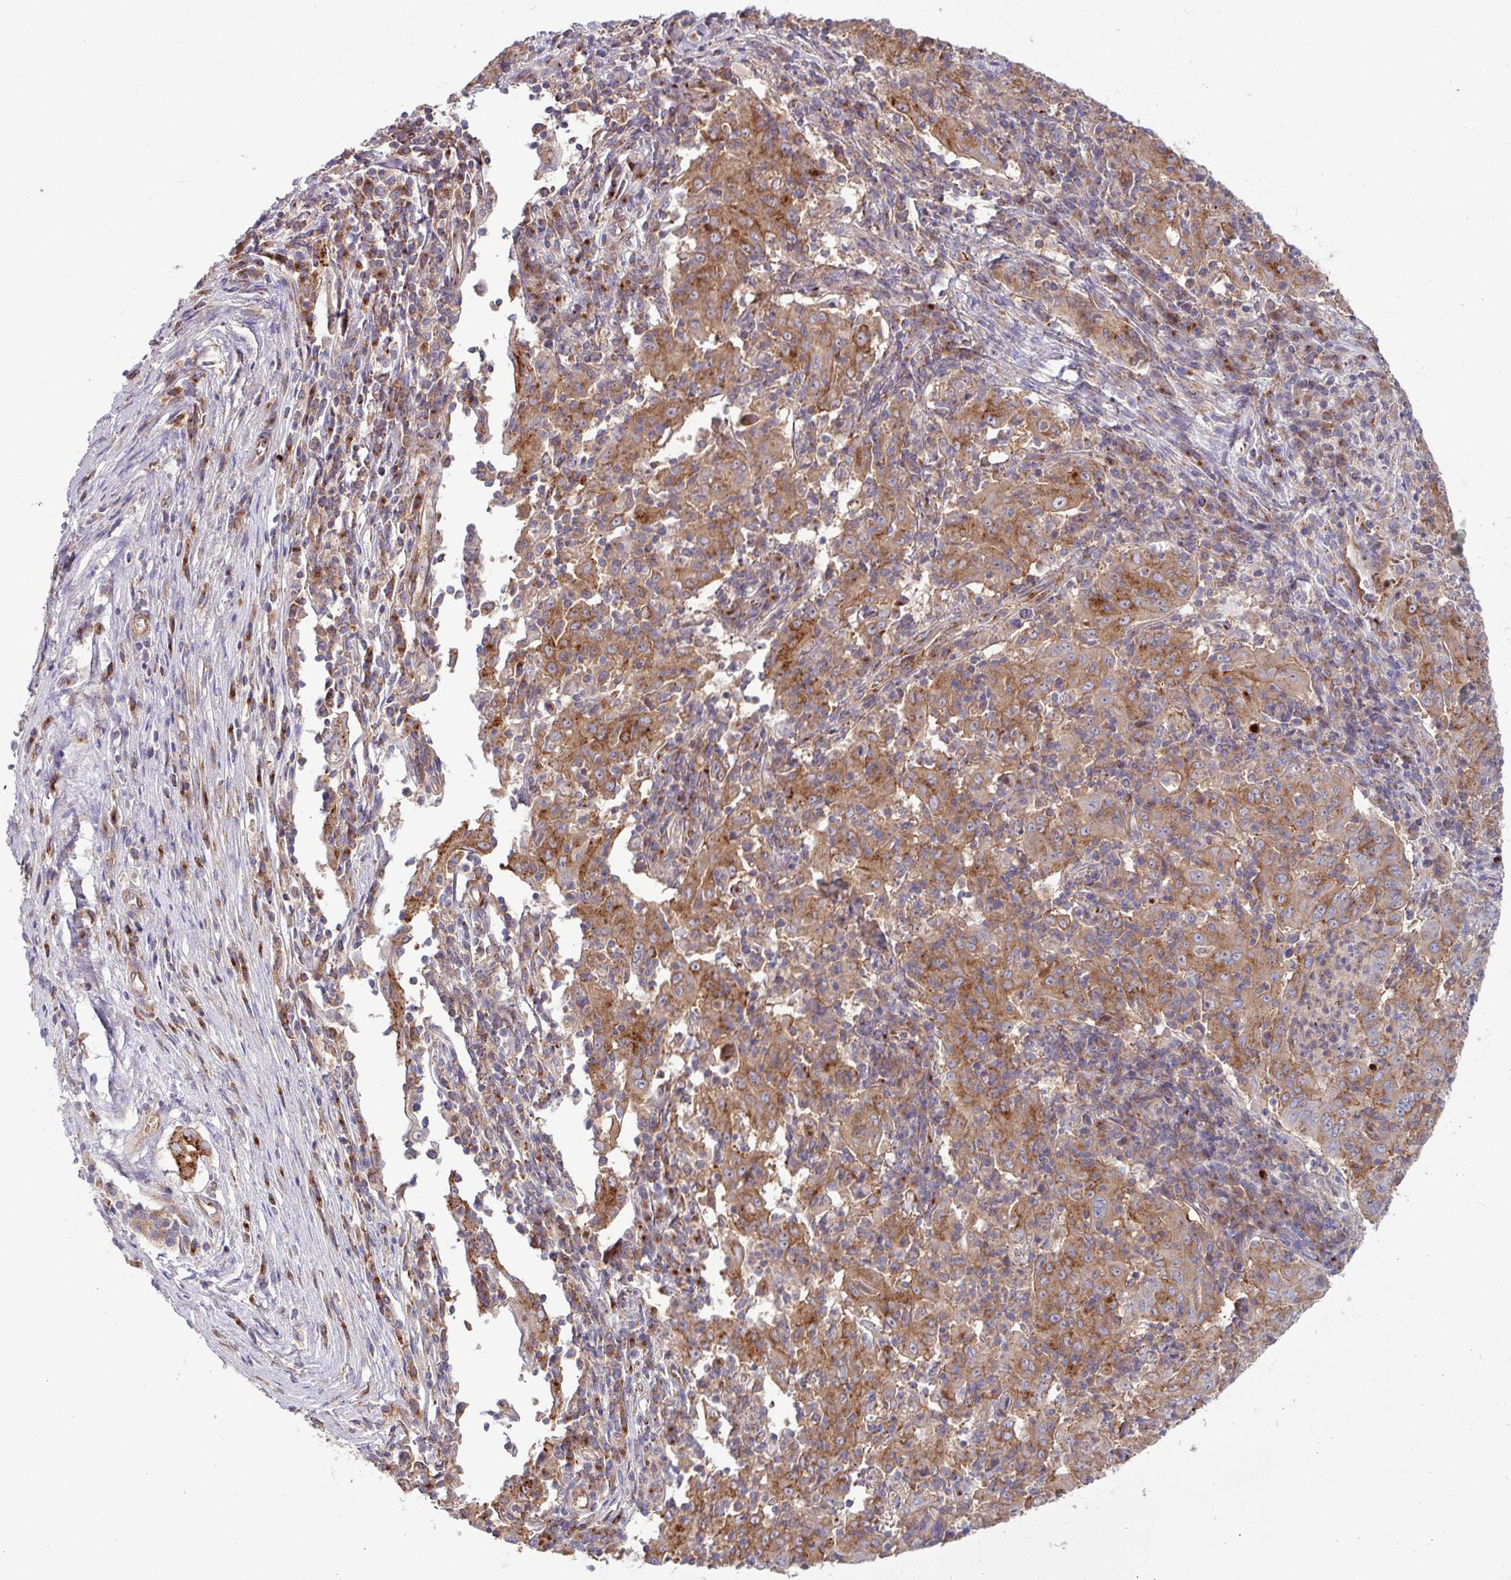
{"staining": {"intensity": "moderate", "quantity": ">75%", "location": "cytoplasmic/membranous"}, "tissue": "pancreatic cancer", "cell_type": "Tumor cells", "image_type": "cancer", "snomed": [{"axis": "morphology", "description": "Adenocarcinoma, NOS"}, {"axis": "topography", "description": "Pancreas"}], "caption": "A brown stain shows moderate cytoplasmic/membranous expression of a protein in pancreatic adenocarcinoma tumor cells.", "gene": "LSM12", "patient": {"sex": "male", "age": 63}}